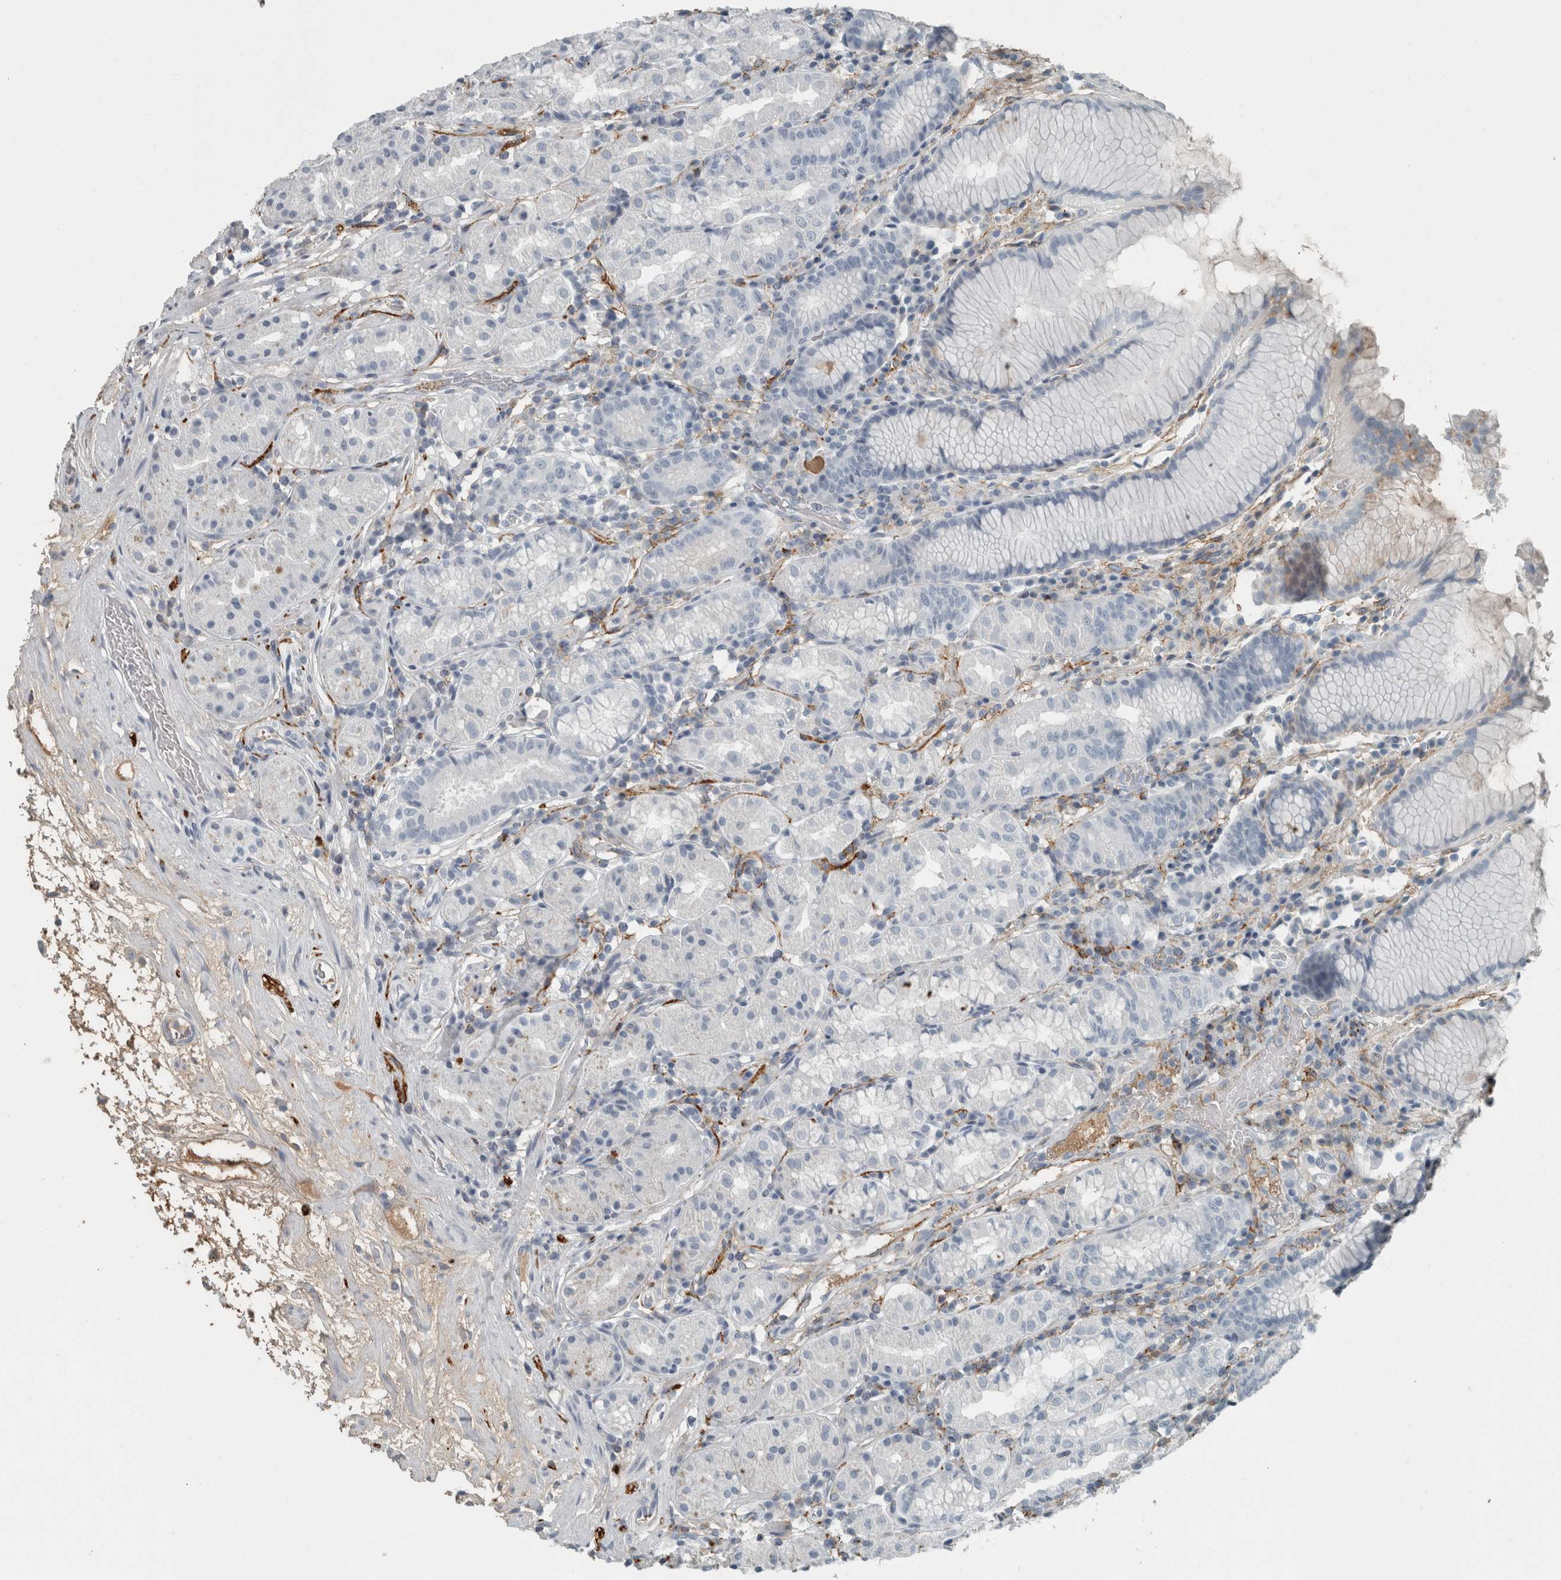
{"staining": {"intensity": "negative", "quantity": "none", "location": "none"}, "tissue": "stomach", "cell_type": "Glandular cells", "image_type": "normal", "snomed": [{"axis": "morphology", "description": "Normal tissue, NOS"}, {"axis": "topography", "description": "Stomach, lower"}], "caption": "There is no significant staining in glandular cells of stomach.", "gene": "CHL1", "patient": {"sex": "female", "age": 56}}